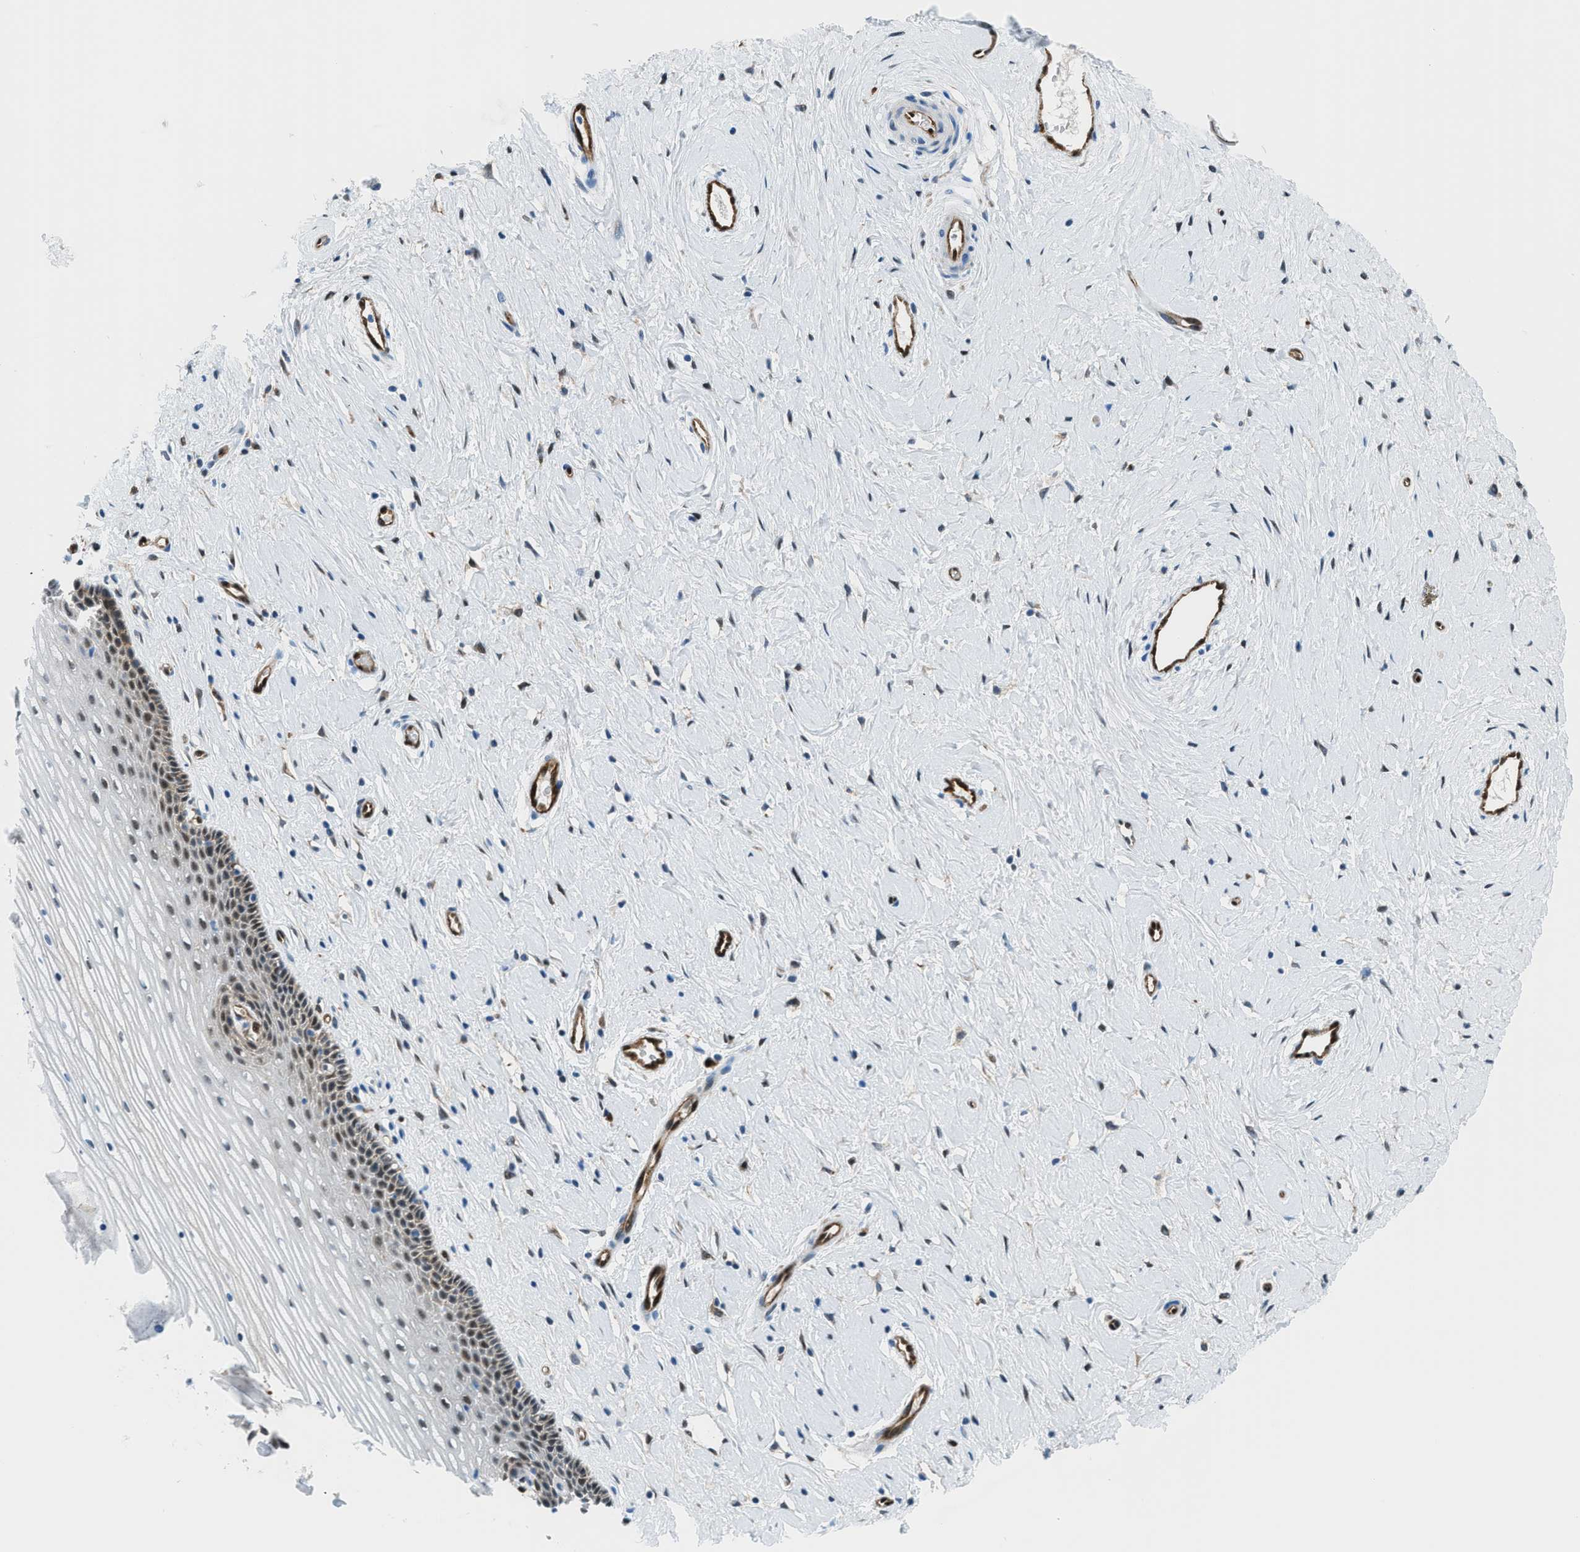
{"staining": {"intensity": "moderate", "quantity": ">75%", "location": "cytoplasmic/membranous,nuclear"}, "tissue": "cervix", "cell_type": "Glandular cells", "image_type": "normal", "snomed": [{"axis": "morphology", "description": "Normal tissue, NOS"}, {"axis": "topography", "description": "Cervix"}], "caption": "This is a micrograph of immunohistochemistry (IHC) staining of benign cervix, which shows moderate expression in the cytoplasmic/membranous,nuclear of glandular cells.", "gene": "YWHAE", "patient": {"sex": "female", "age": 39}}